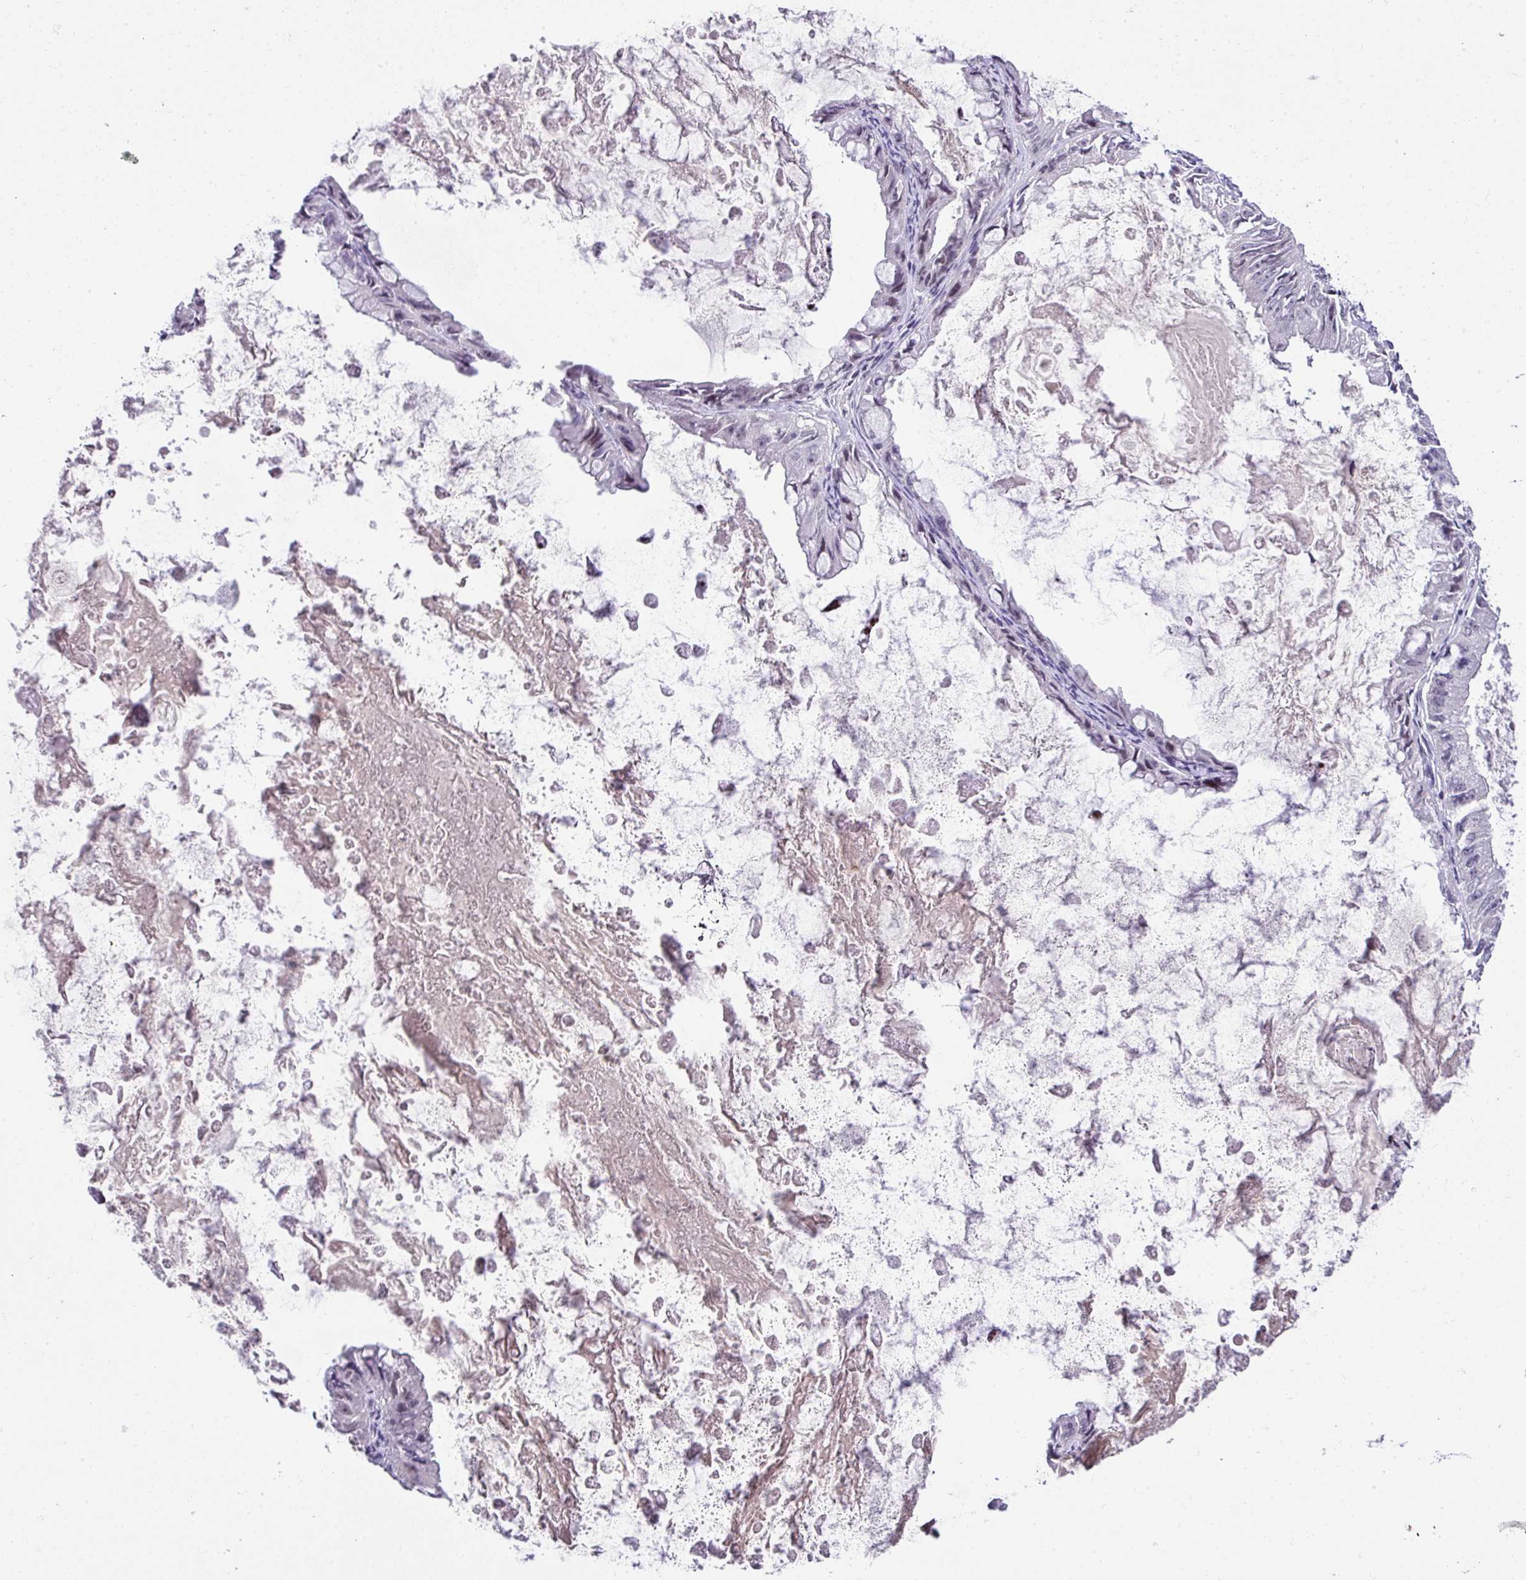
{"staining": {"intensity": "negative", "quantity": "none", "location": "none"}, "tissue": "ovarian cancer", "cell_type": "Tumor cells", "image_type": "cancer", "snomed": [{"axis": "morphology", "description": "Cystadenocarcinoma, mucinous, NOS"}, {"axis": "topography", "description": "Ovary"}], "caption": "Protein analysis of ovarian mucinous cystadenocarcinoma exhibits no significant staining in tumor cells.", "gene": "CMTM5", "patient": {"sex": "female", "age": 61}}